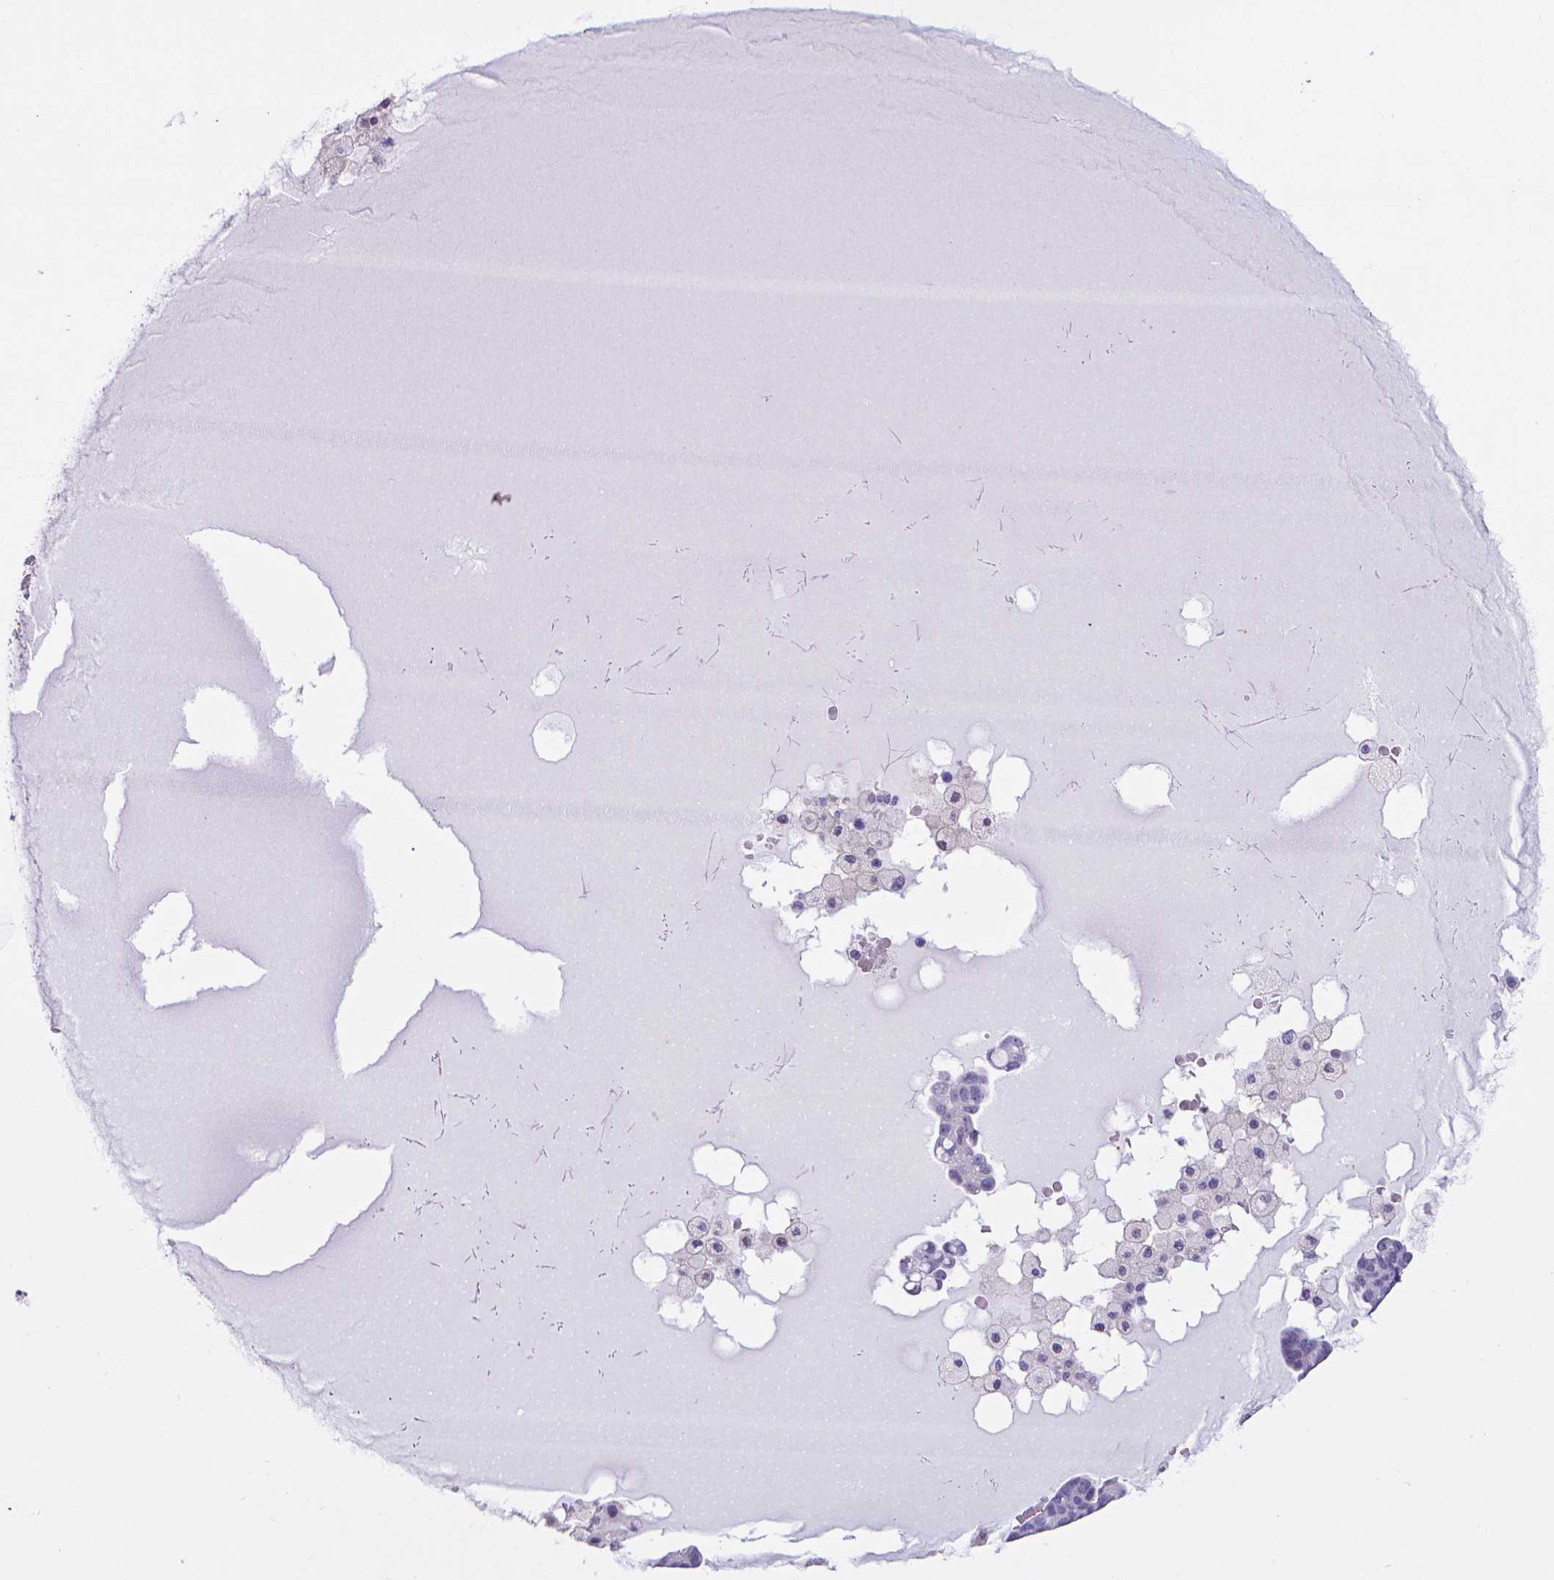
{"staining": {"intensity": "negative", "quantity": "none", "location": "none"}, "tissue": "ovarian cancer", "cell_type": "Tumor cells", "image_type": "cancer", "snomed": [{"axis": "morphology", "description": "Cystadenocarcinoma, serous, NOS"}, {"axis": "topography", "description": "Ovary"}], "caption": "Serous cystadenocarcinoma (ovarian) stained for a protein using immunohistochemistry (IHC) displays no staining tumor cells.", "gene": "CLIC4", "patient": {"sex": "female", "age": 54}}